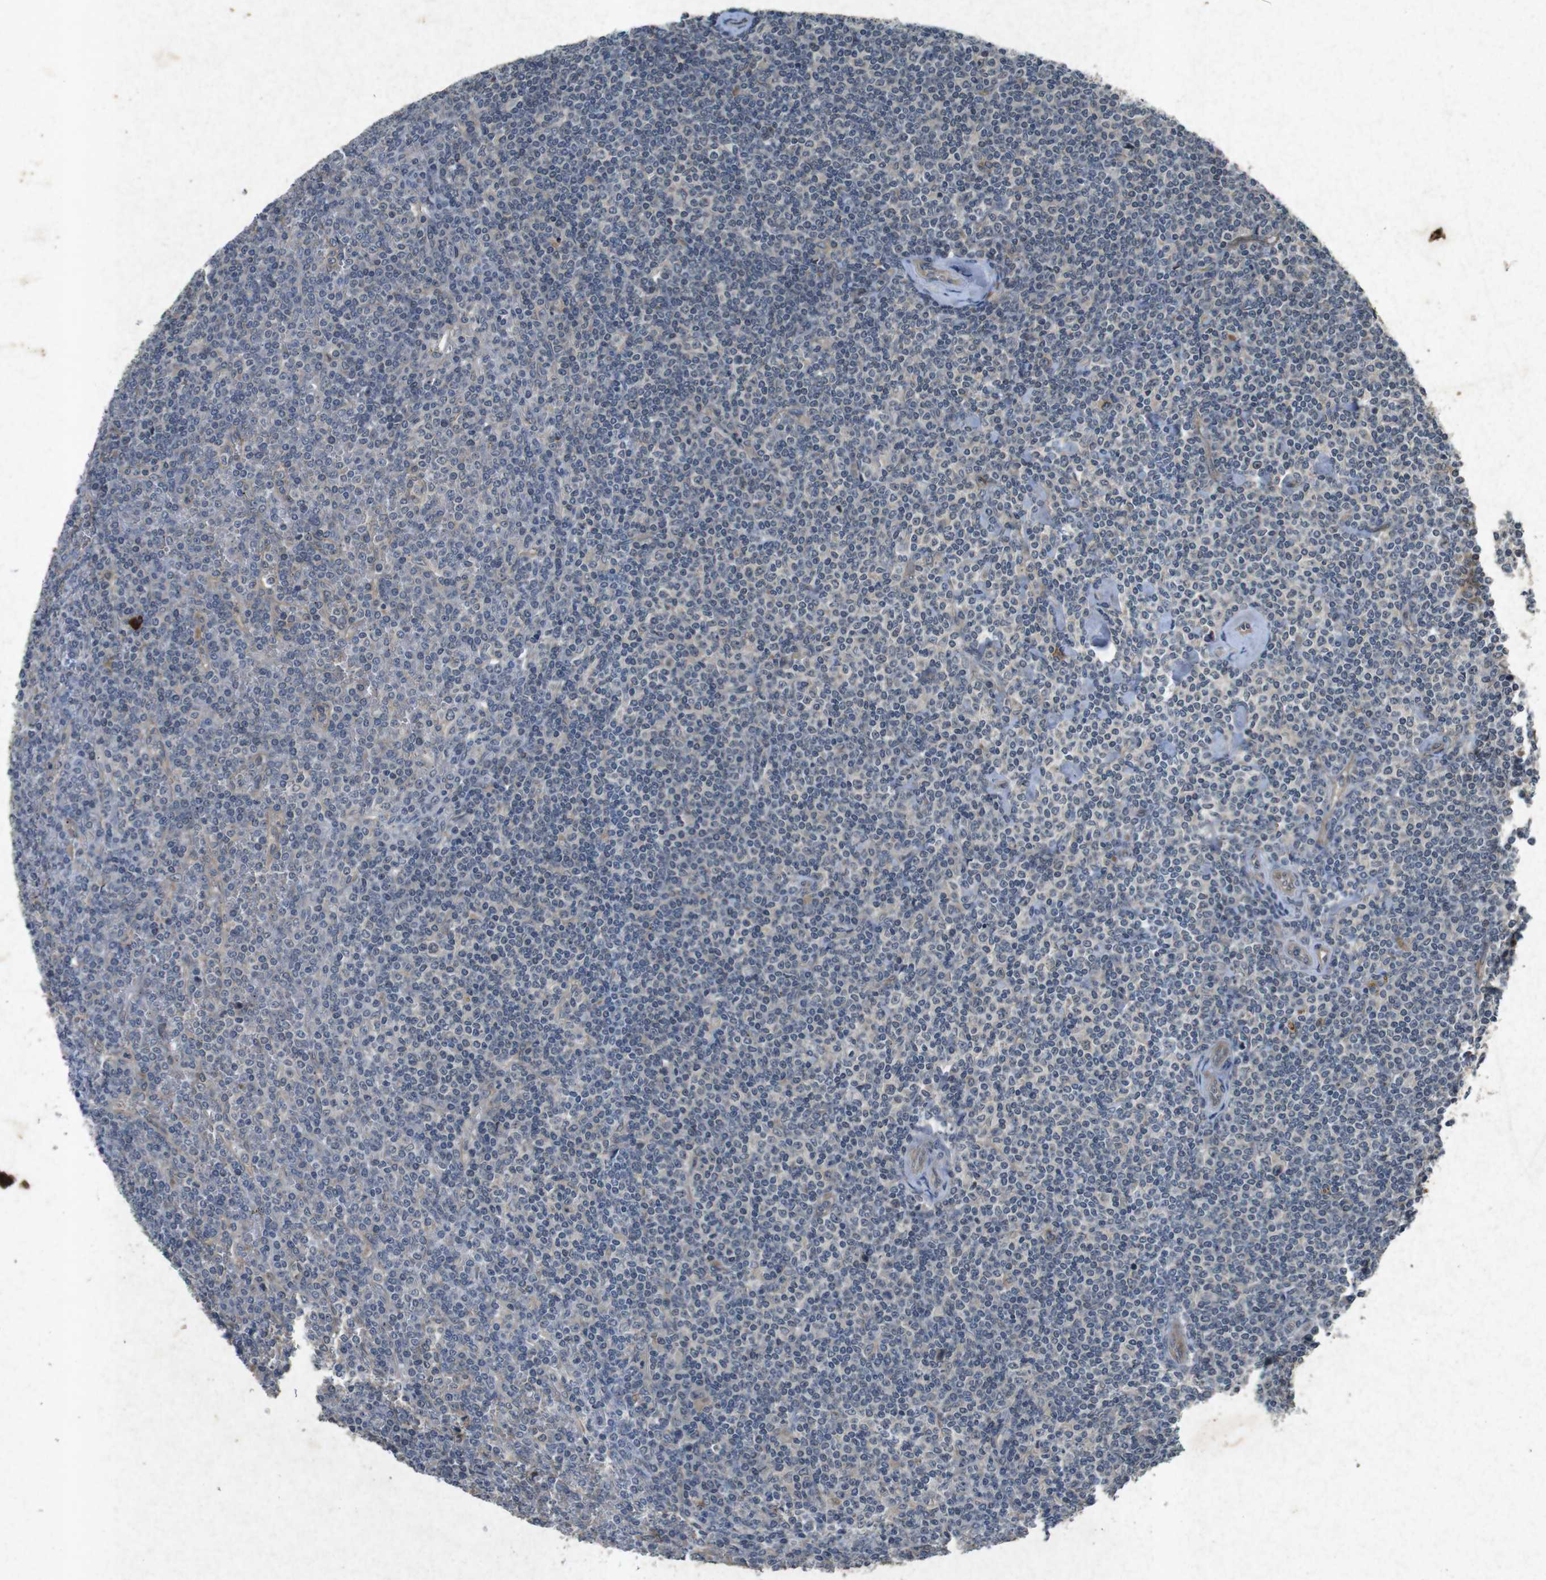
{"staining": {"intensity": "negative", "quantity": "none", "location": "none"}, "tissue": "lymphoma", "cell_type": "Tumor cells", "image_type": "cancer", "snomed": [{"axis": "morphology", "description": "Malignant lymphoma, non-Hodgkin's type, Low grade"}, {"axis": "topography", "description": "Spleen"}], "caption": "Image shows no protein positivity in tumor cells of low-grade malignant lymphoma, non-Hodgkin's type tissue. (DAB (3,3'-diaminobenzidine) immunohistochemistry, high magnification).", "gene": "FLCN", "patient": {"sex": "female", "age": 19}}